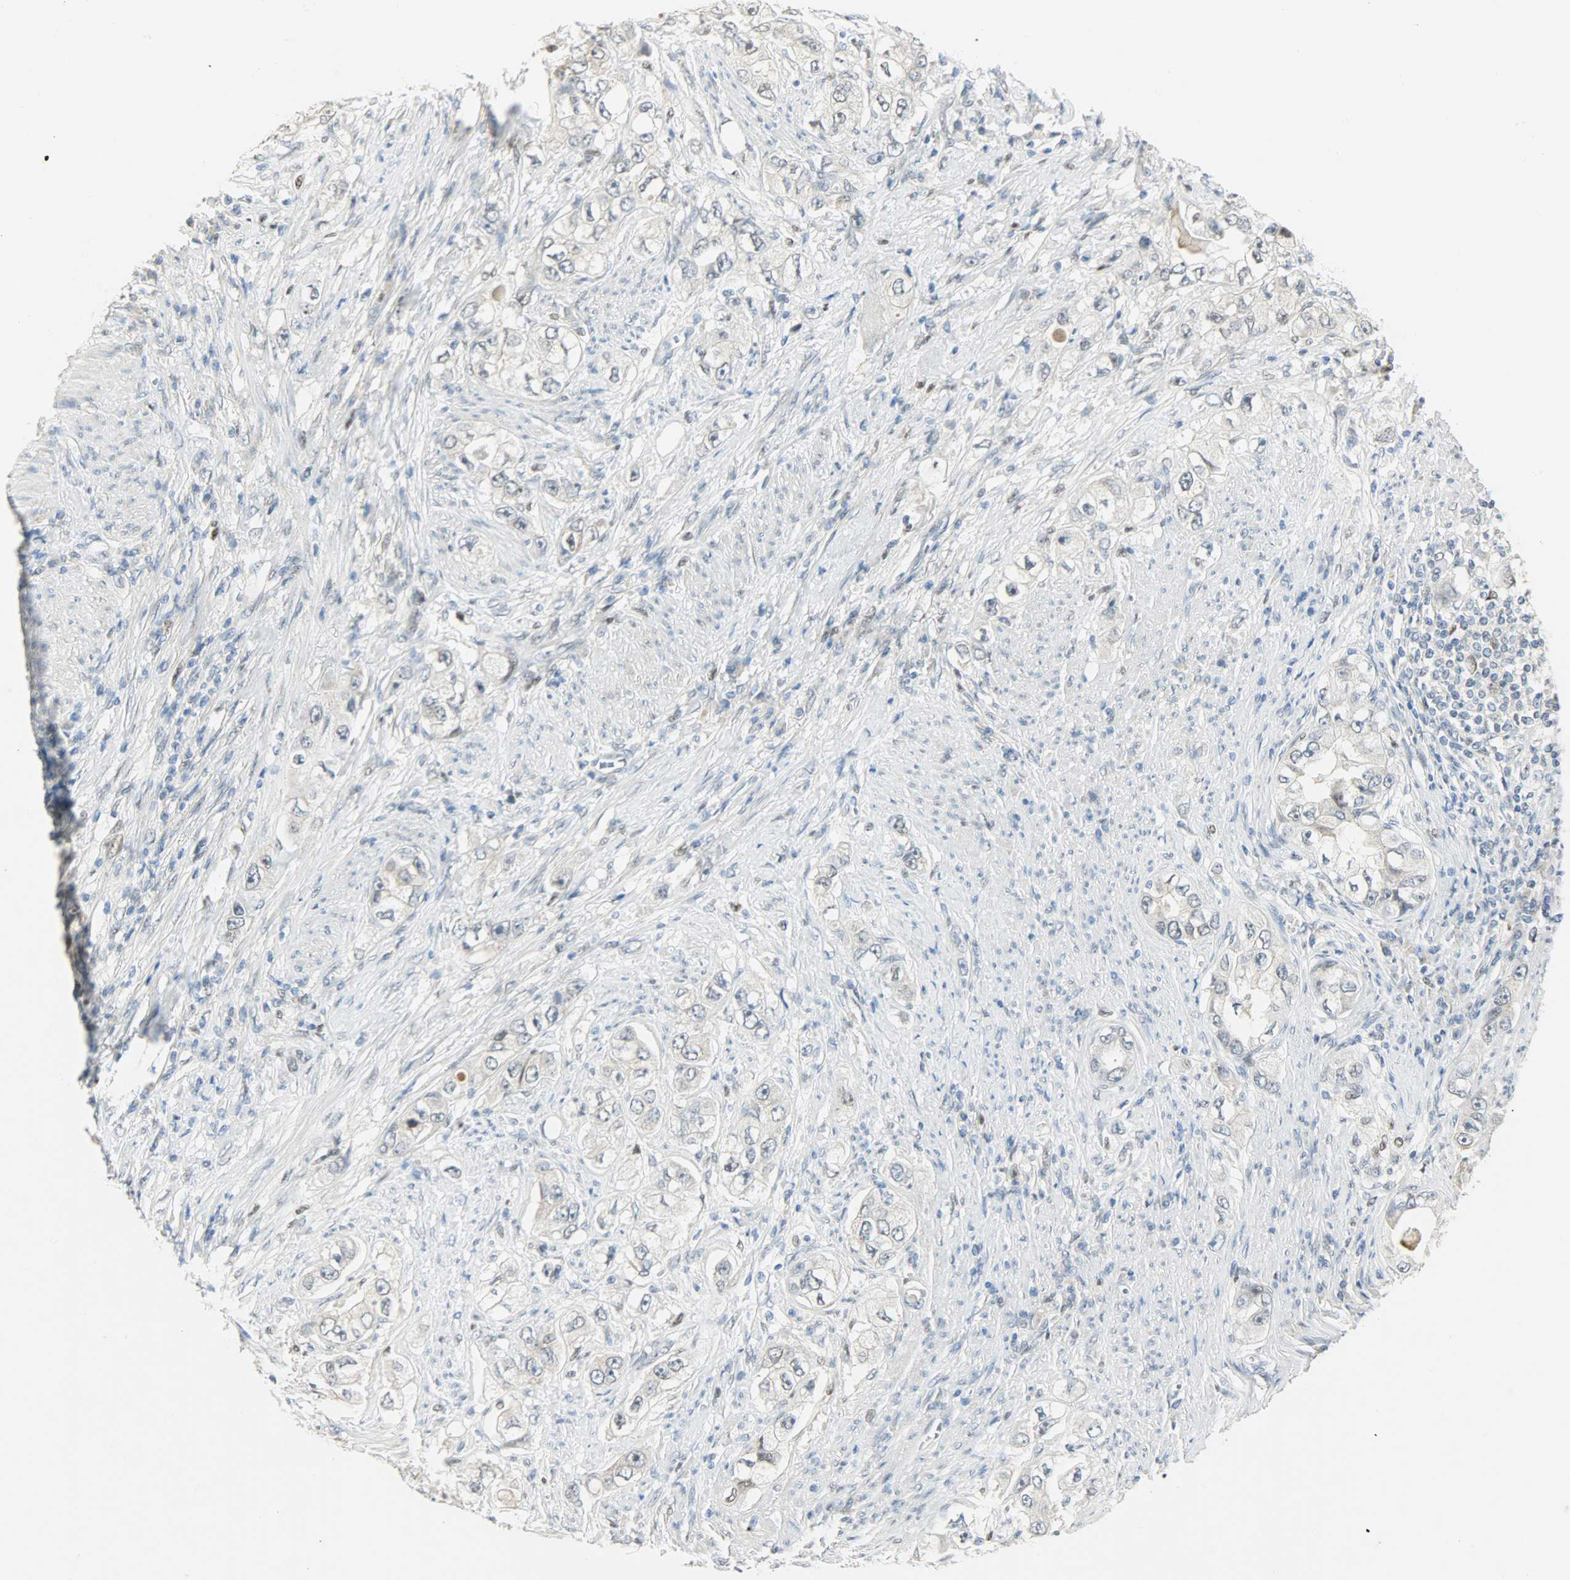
{"staining": {"intensity": "weak", "quantity": "<25%", "location": "nuclear"}, "tissue": "stomach cancer", "cell_type": "Tumor cells", "image_type": "cancer", "snomed": [{"axis": "morphology", "description": "Adenocarcinoma, NOS"}, {"axis": "topography", "description": "Stomach, lower"}], "caption": "A histopathology image of human stomach cancer is negative for staining in tumor cells.", "gene": "PPARG", "patient": {"sex": "female", "age": 93}}